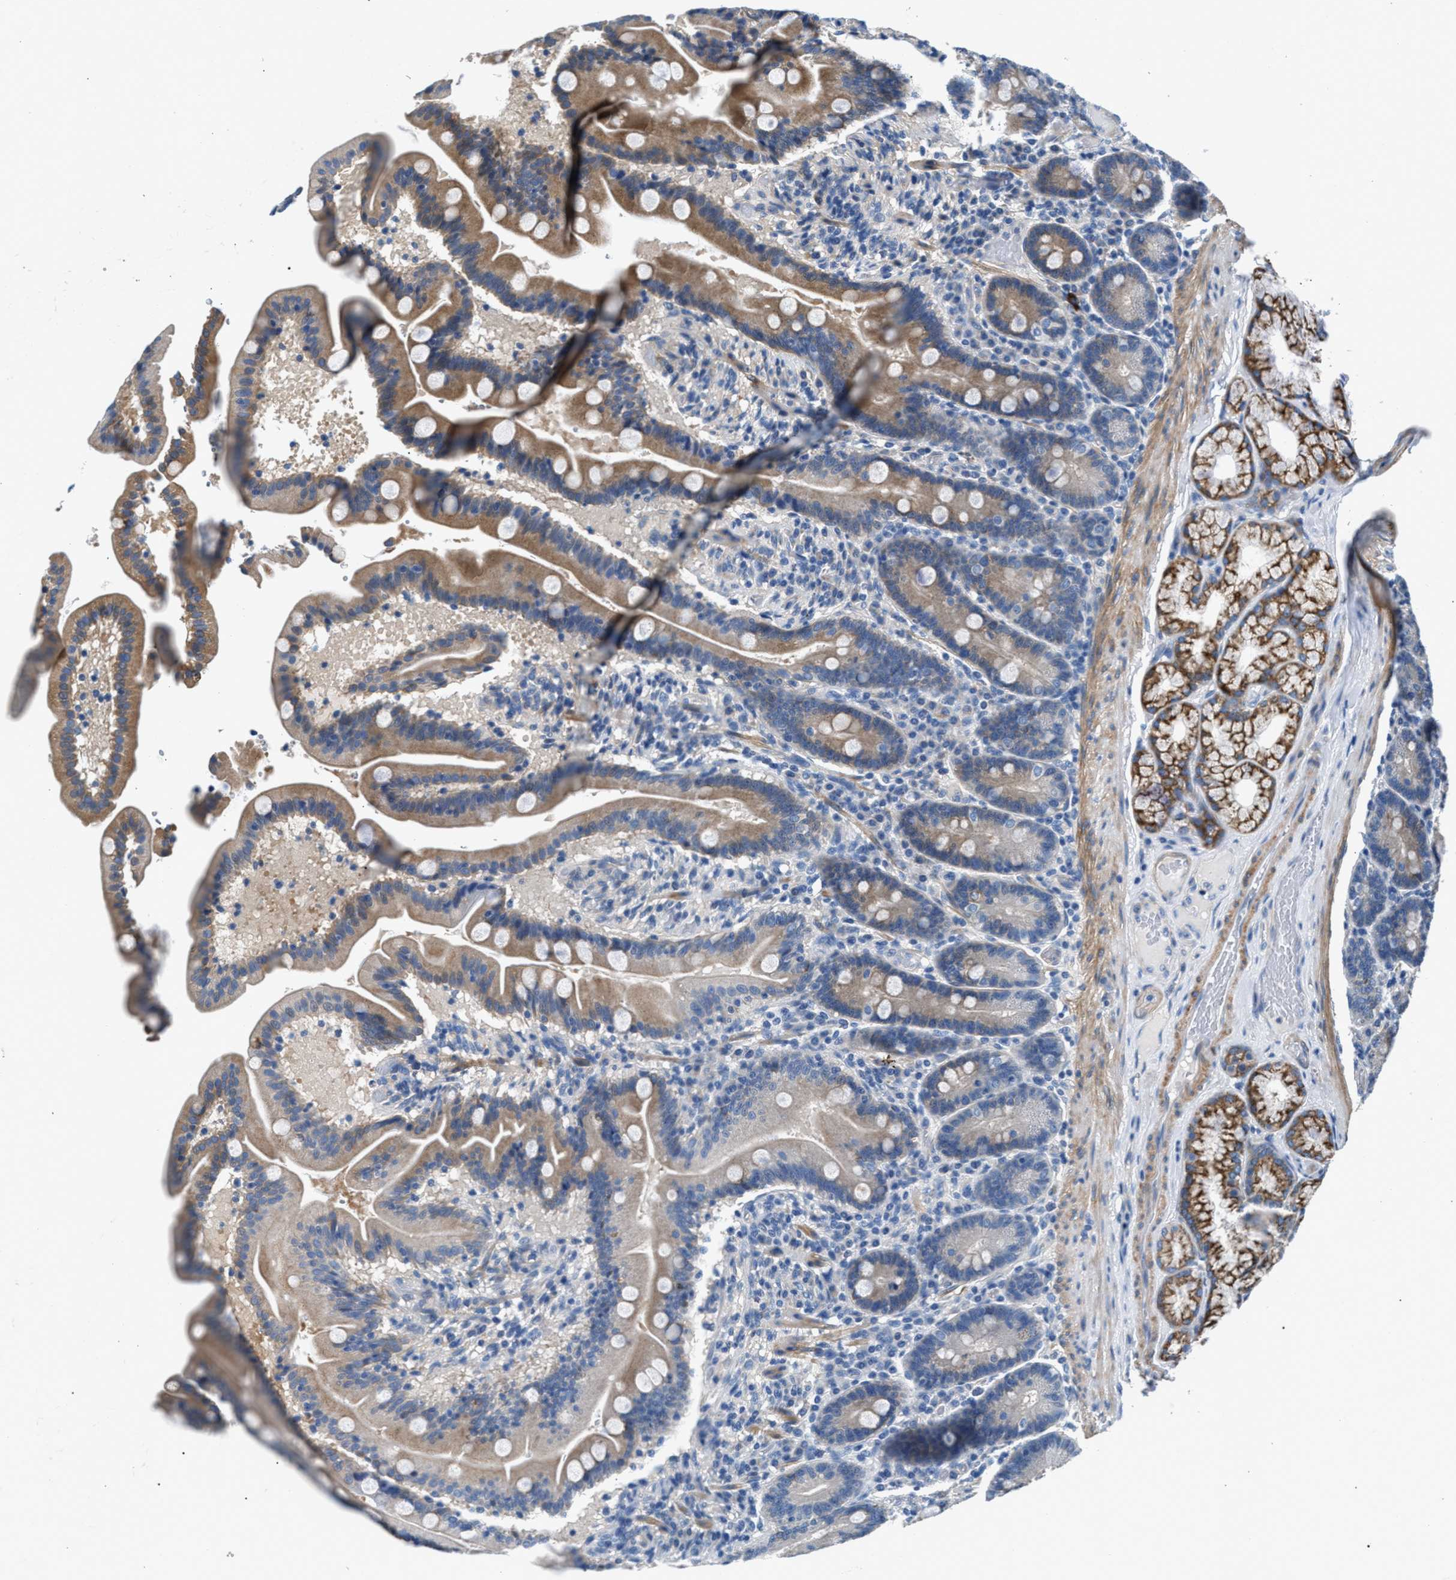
{"staining": {"intensity": "moderate", "quantity": ">75%", "location": "cytoplasmic/membranous"}, "tissue": "duodenum", "cell_type": "Glandular cells", "image_type": "normal", "snomed": [{"axis": "morphology", "description": "Normal tissue, NOS"}, {"axis": "topography", "description": "Duodenum"}], "caption": "Immunohistochemical staining of benign human duodenum exhibits >75% levels of moderate cytoplasmic/membranous protein staining in about >75% of glandular cells.", "gene": "CDRT4", "patient": {"sex": "male", "age": 54}}